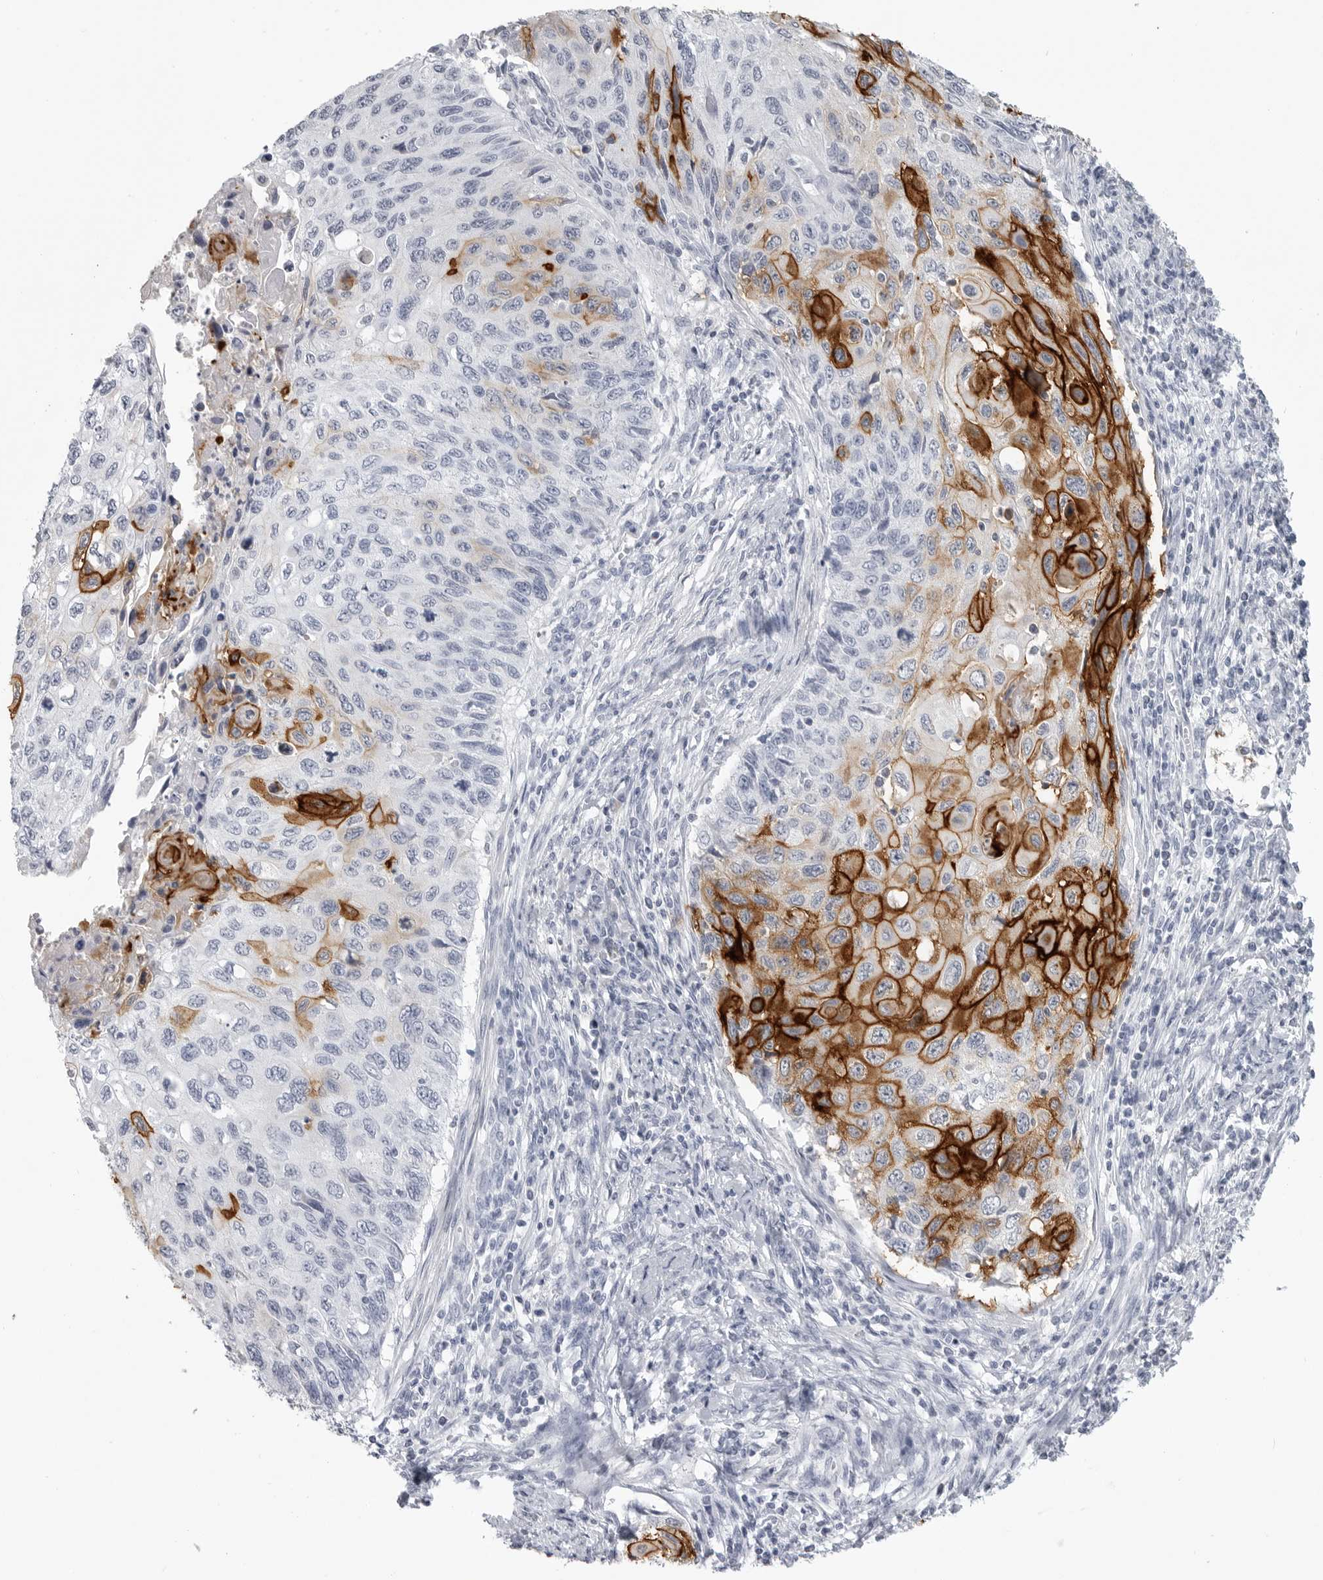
{"staining": {"intensity": "strong", "quantity": "<25%", "location": "cytoplasmic/membranous"}, "tissue": "cervical cancer", "cell_type": "Tumor cells", "image_type": "cancer", "snomed": [{"axis": "morphology", "description": "Squamous cell carcinoma, NOS"}, {"axis": "topography", "description": "Cervix"}], "caption": "A brown stain shows strong cytoplasmic/membranous positivity of a protein in human cervical cancer (squamous cell carcinoma) tumor cells.", "gene": "LY6D", "patient": {"sex": "female", "age": 70}}